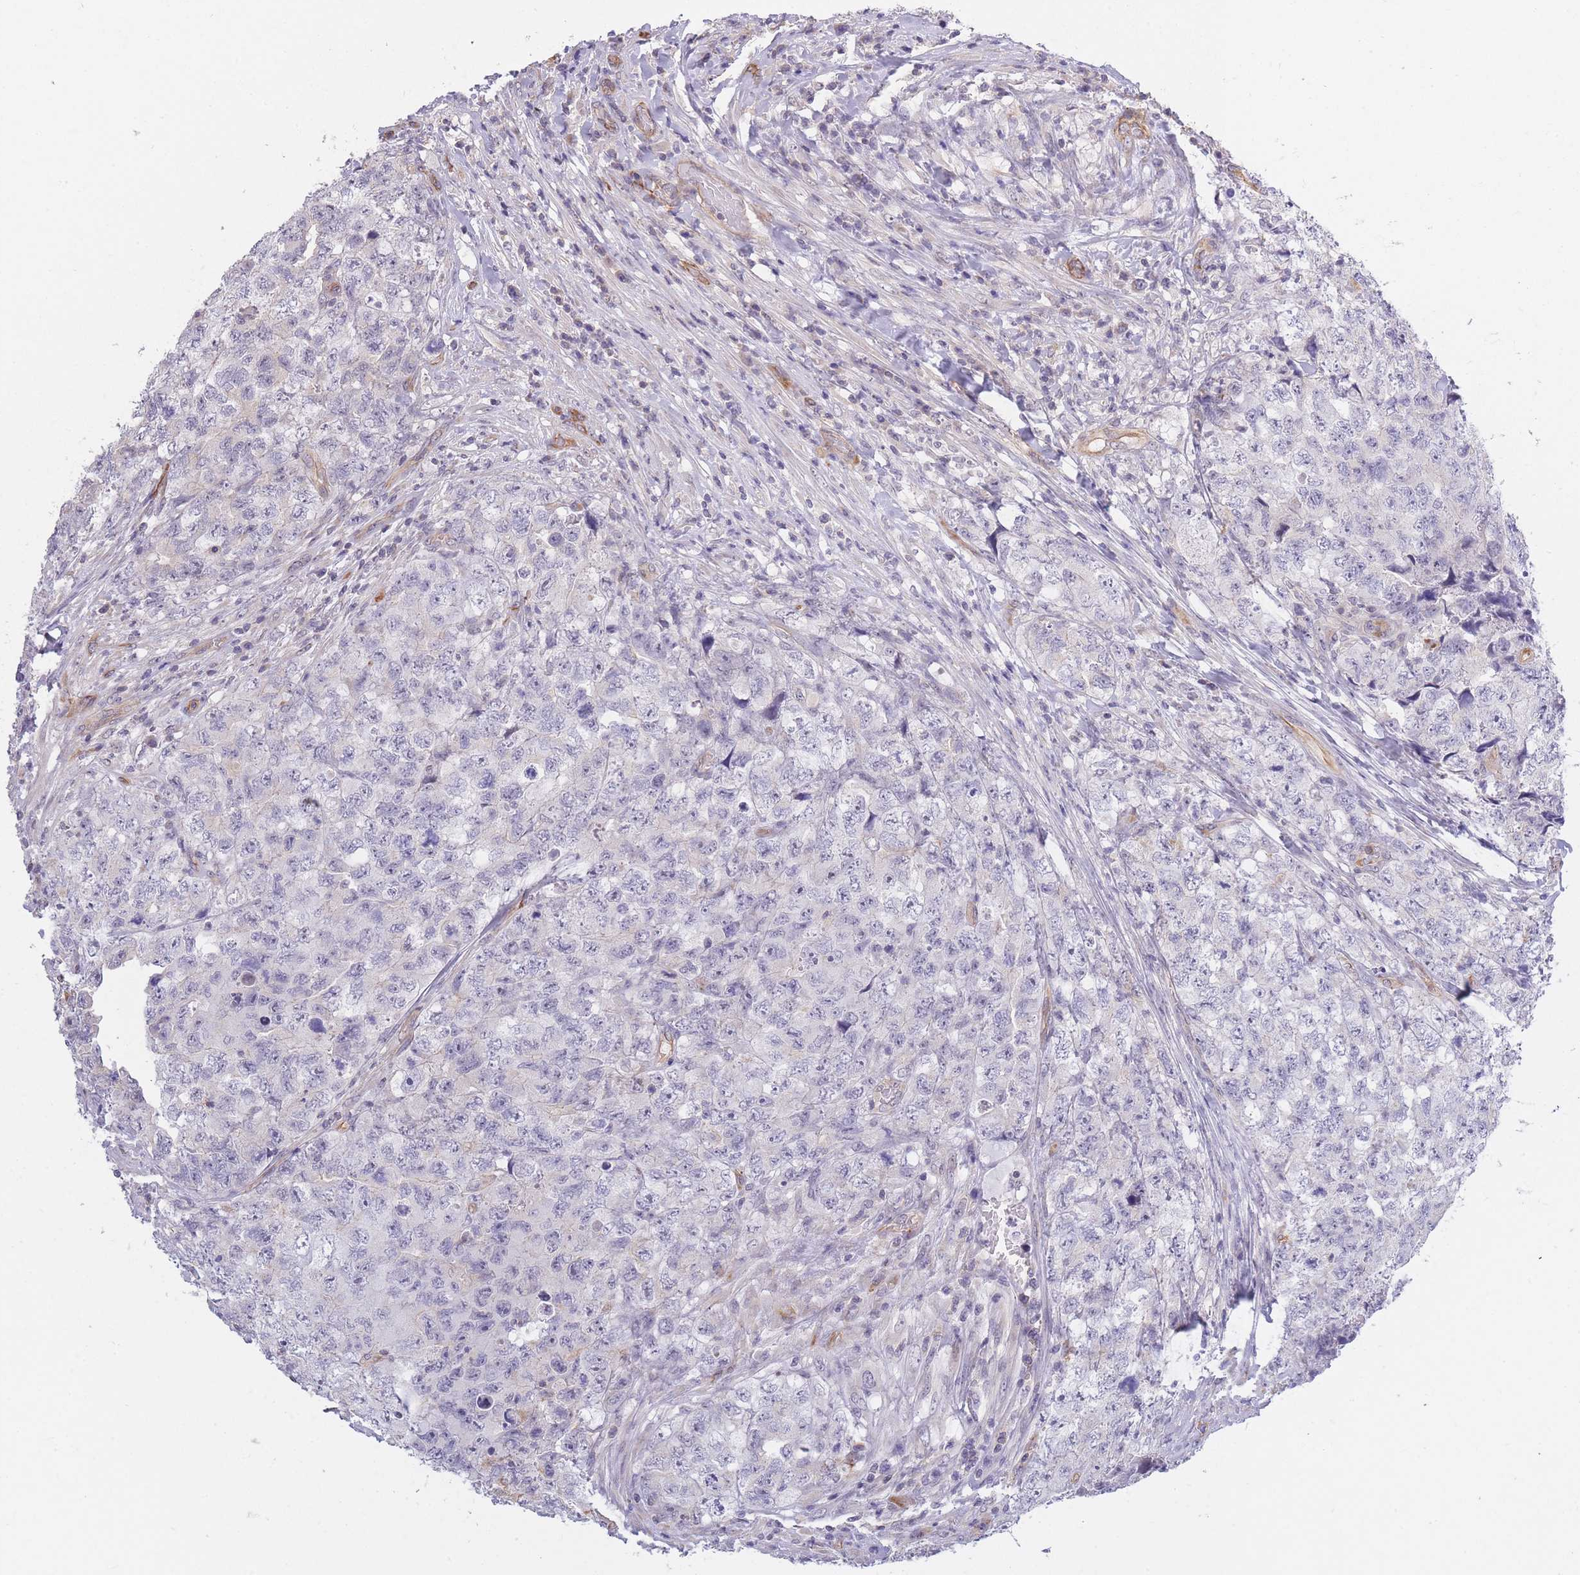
{"staining": {"intensity": "negative", "quantity": "none", "location": "none"}, "tissue": "testis cancer", "cell_type": "Tumor cells", "image_type": "cancer", "snomed": [{"axis": "morphology", "description": "Carcinoma, Embryonal, NOS"}, {"axis": "topography", "description": "Testis"}], "caption": "Tumor cells are negative for brown protein staining in testis cancer.", "gene": "C19orf25", "patient": {"sex": "male", "age": 31}}